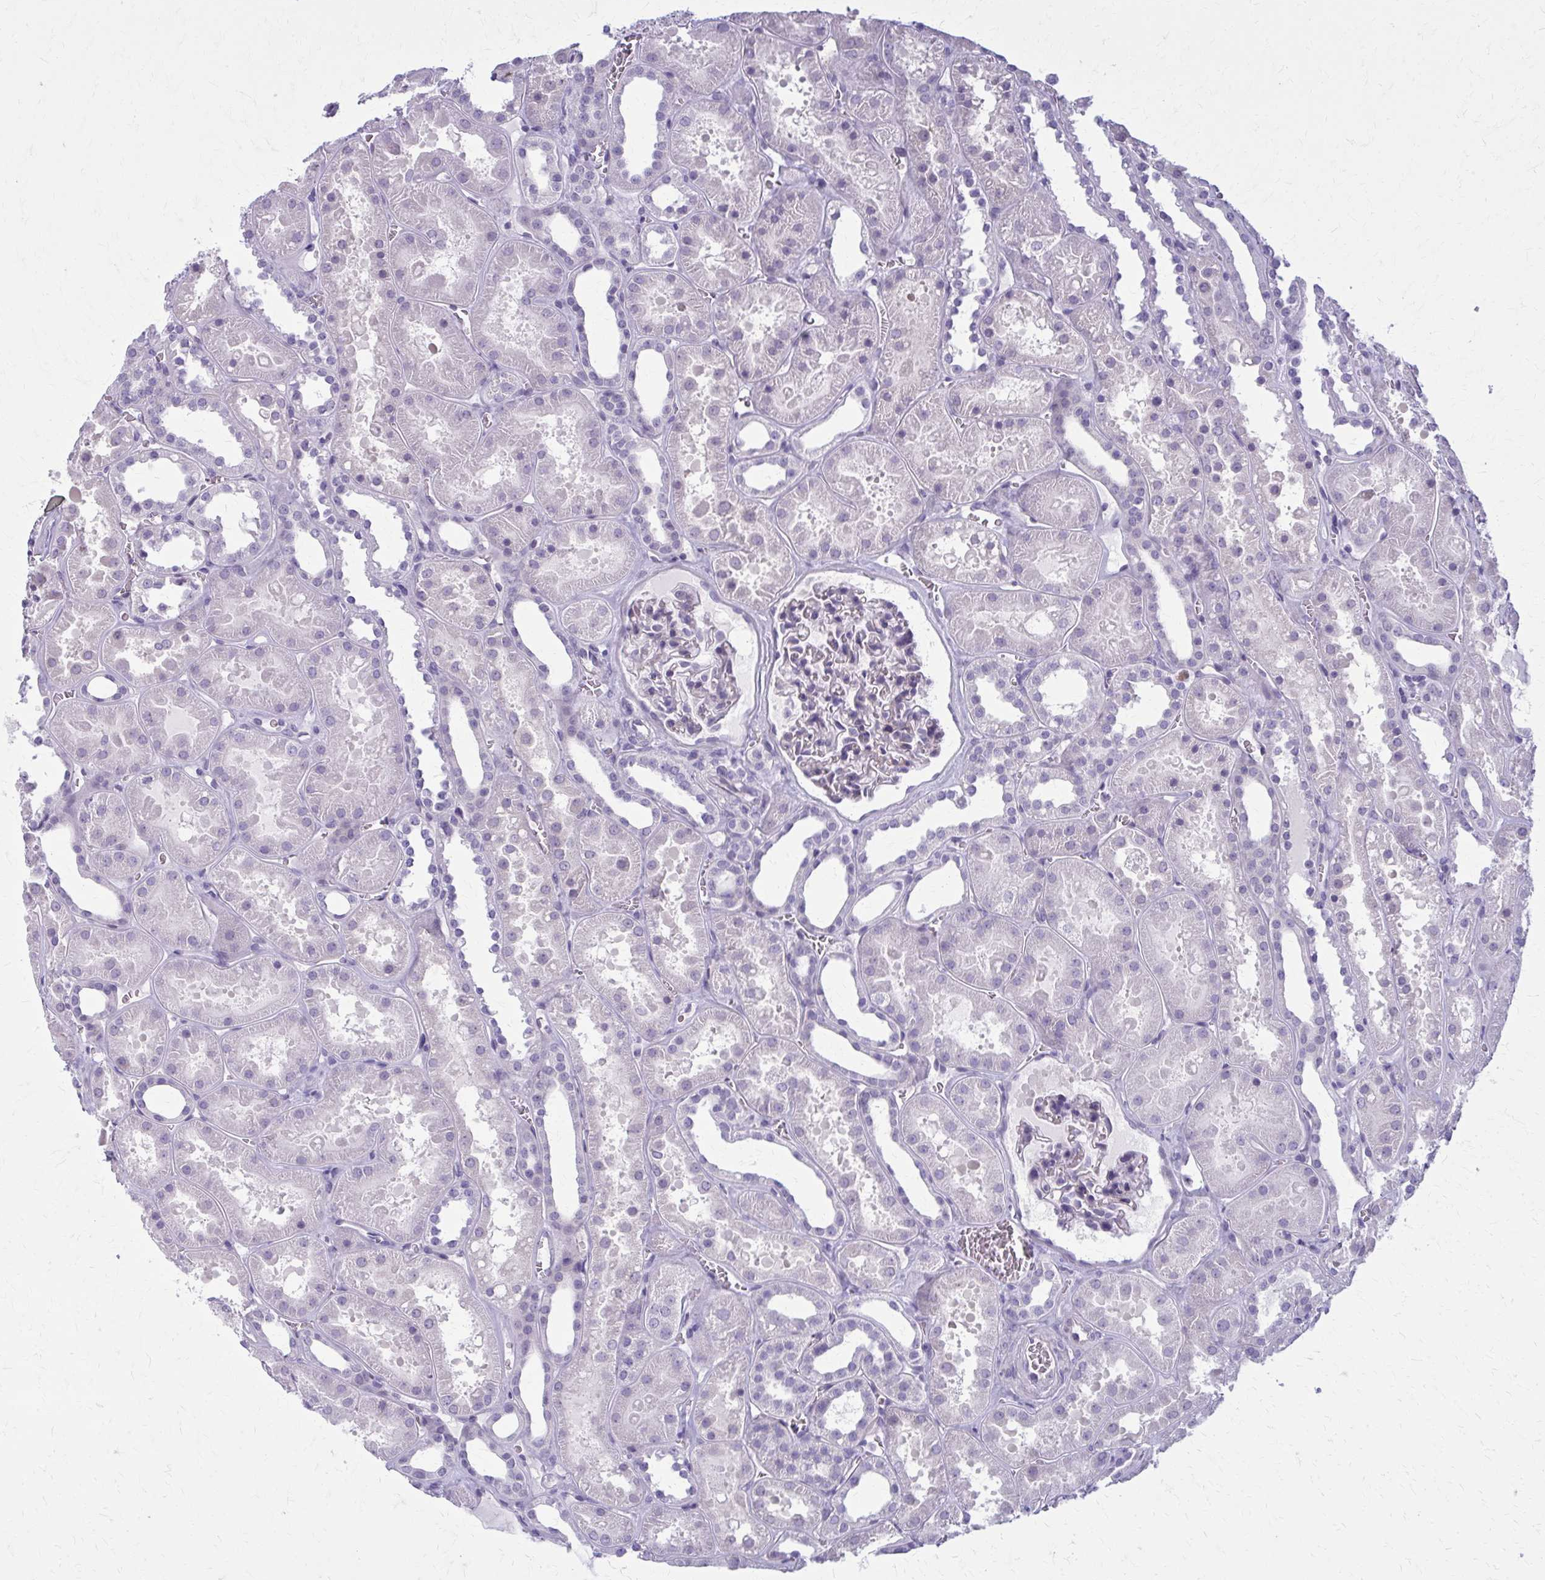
{"staining": {"intensity": "negative", "quantity": "none", "location": "none"}, "tissue": "kidney", "cell_type": "Cells in glomeruli", "image_type": "normal", "snomed": [{"axis": "morphology", "description": "Normal tissue, NOS"}, {"axis": "topography", "description": "Kidney"}], "caption": "Micrograph shows no protein expression in cells in glomeruli of normal kidney.", "gene": "CASQ2", "patient": {"sex": "female", "age": 41}}